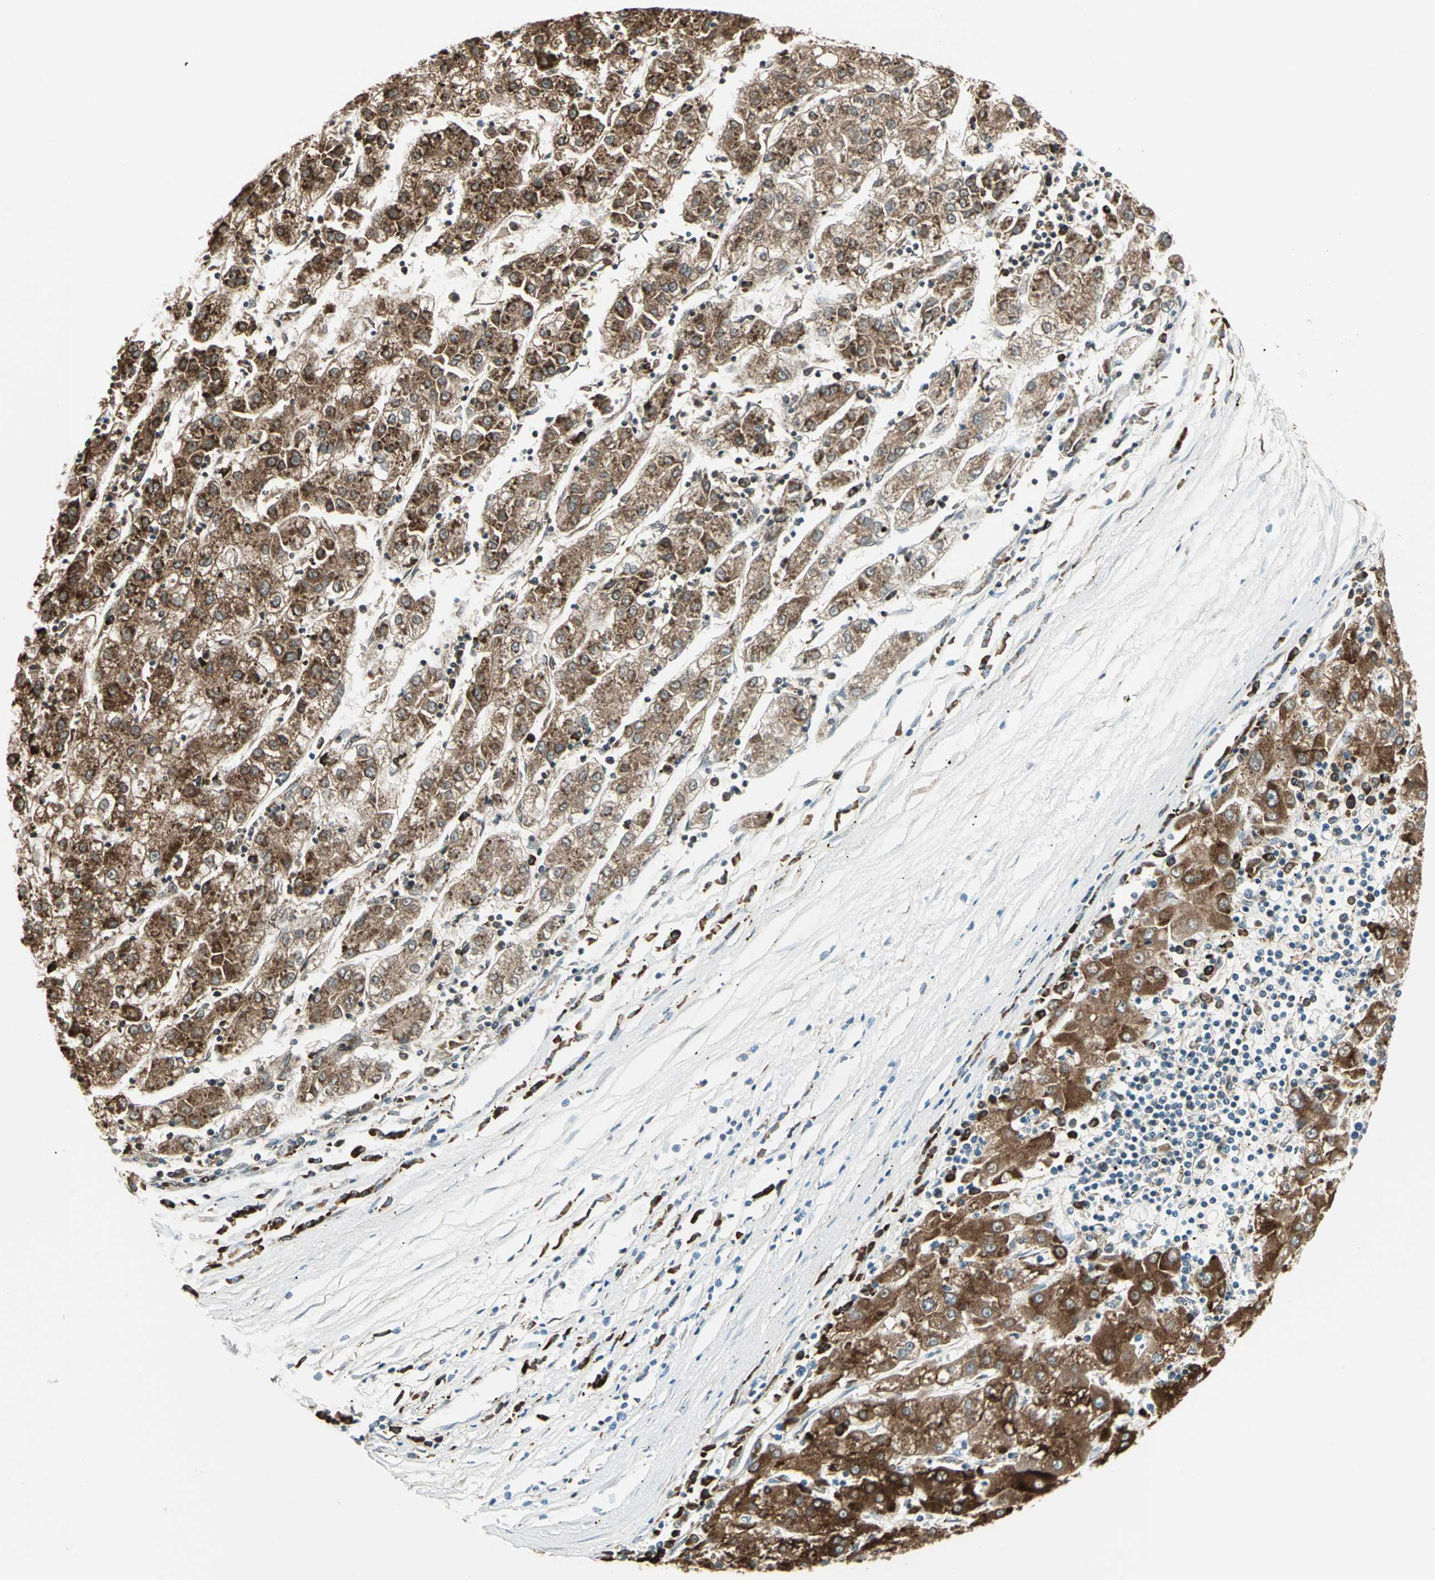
{"staining": {"intensity": "moderate", "quantity": ">75%", "location": "cytoplasmic/membranous"}, "tissue": "liver cancer", "cell_type": "Tumor cells", "image_type": "cancer", "snomed": [{"axis": "morphology", "description": "Carcinoma, Hepatocellular, NOS"}, {"axis": "topography", "description": "Liver"}], "caption": "An immunohistochemistry photomicrograph of tumor tissue is shown. Protein staining in brown labels moderate cytoplasmic/membranous positivity in hepatocellular carcinoma (liver) within tumor cells. Using DAB (brown) and hematoxylin (blue) stains, captured at high magnification using brightfield microscopy.", "gene": "PDIA4", "patient": {"sex": "male", "age": 72}}